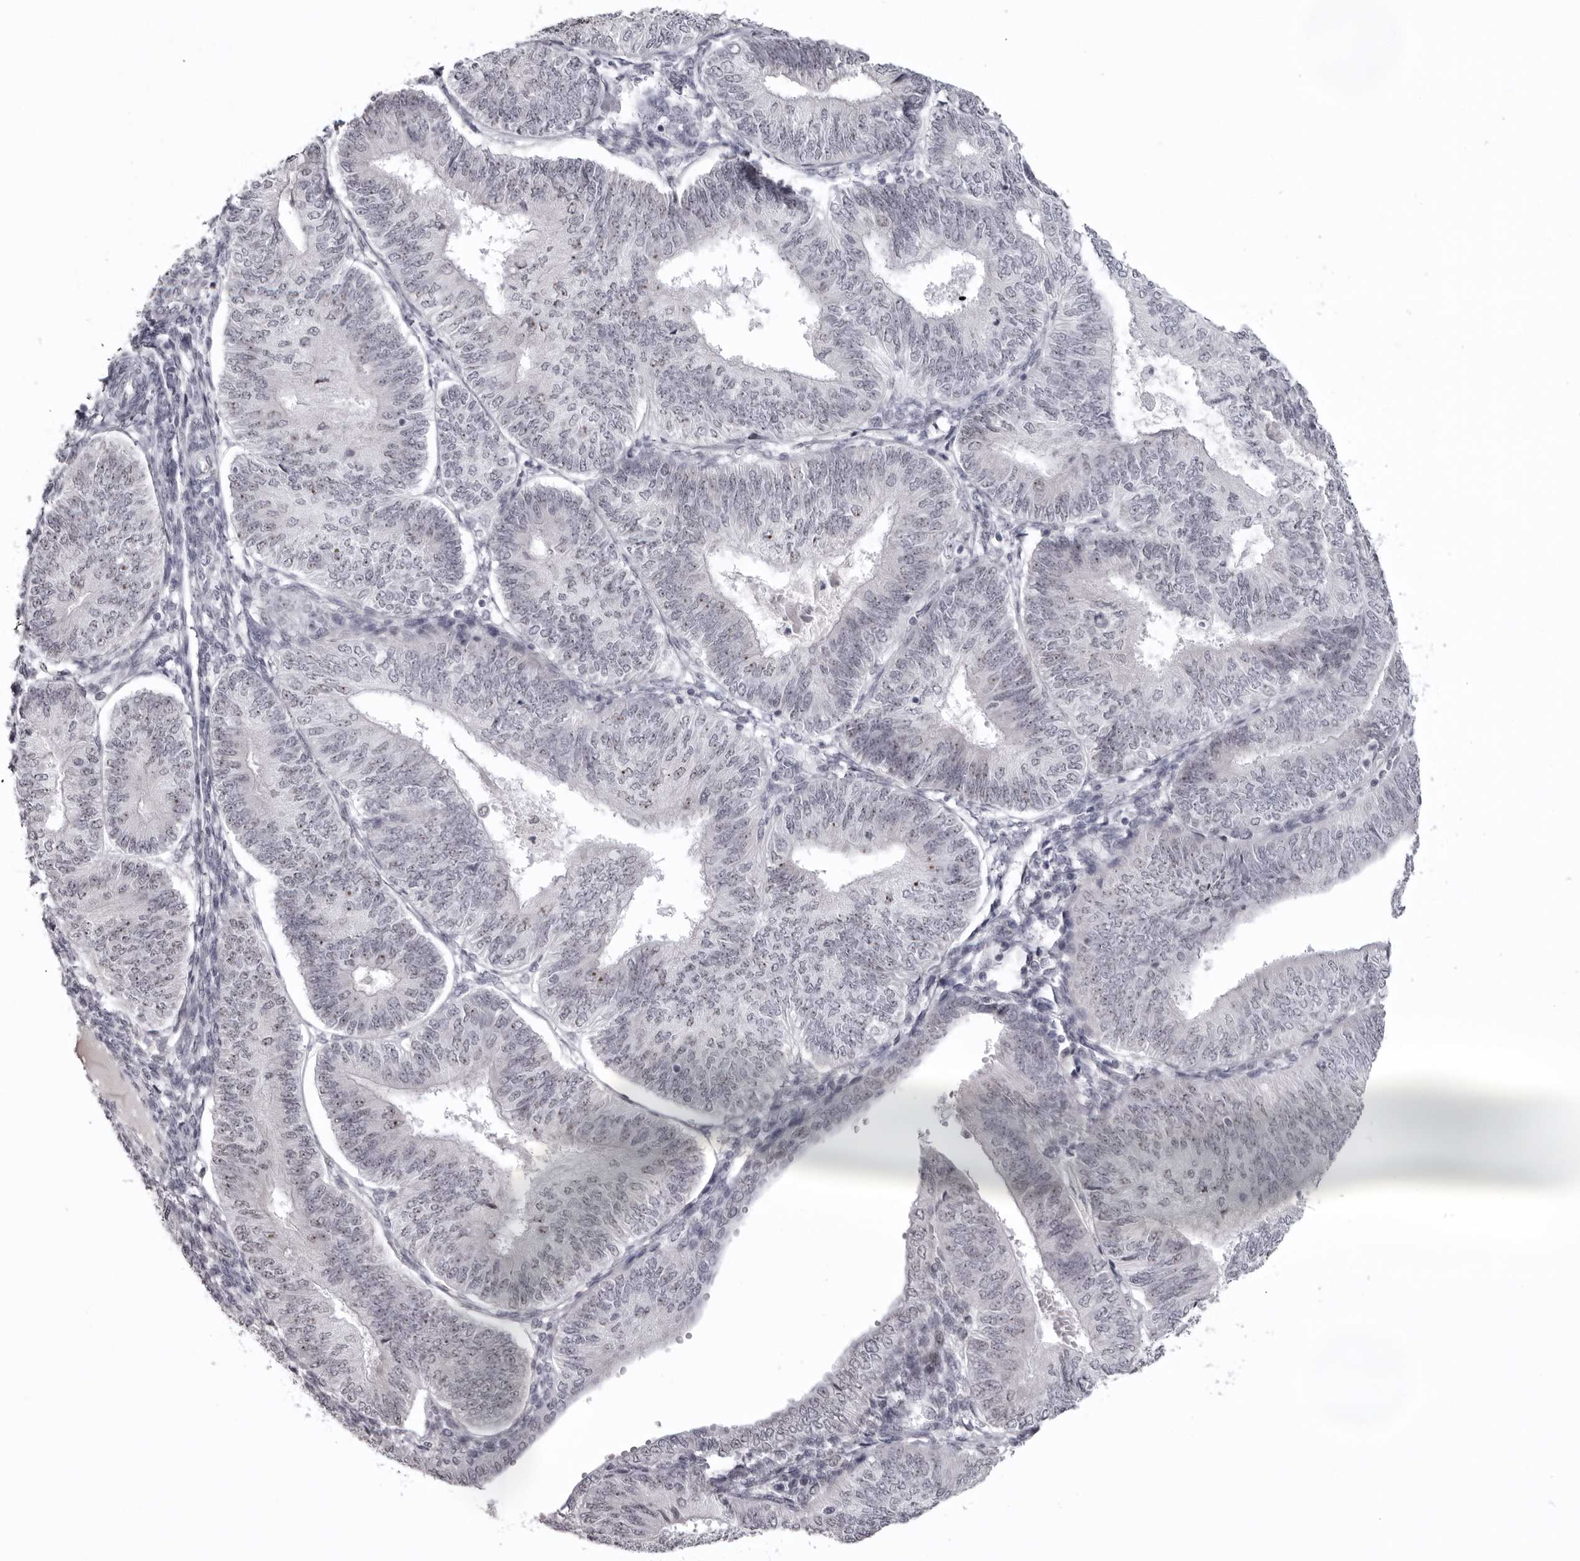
{"staining": {"intensity": "weak", "quantity": "25%-75%", "location": "nuclear"}, "tissue": "endometrial cancer", "cell_type": "Tumor cells", "image_type": "cancer", "snomed": [{"axis": "morphology", "description": "Adenocarcinoma, NOS"}, {"axis": "topography", "description": "Endometrium"}], "caption": "This is an image of immunohistochemistry staining of endometrial cancer (adenocarcinoma), which shows weak positivity in the nuclear of tumor cells.", "gene": "HELZ", "patient": {"sex": "female", "age": 58}}